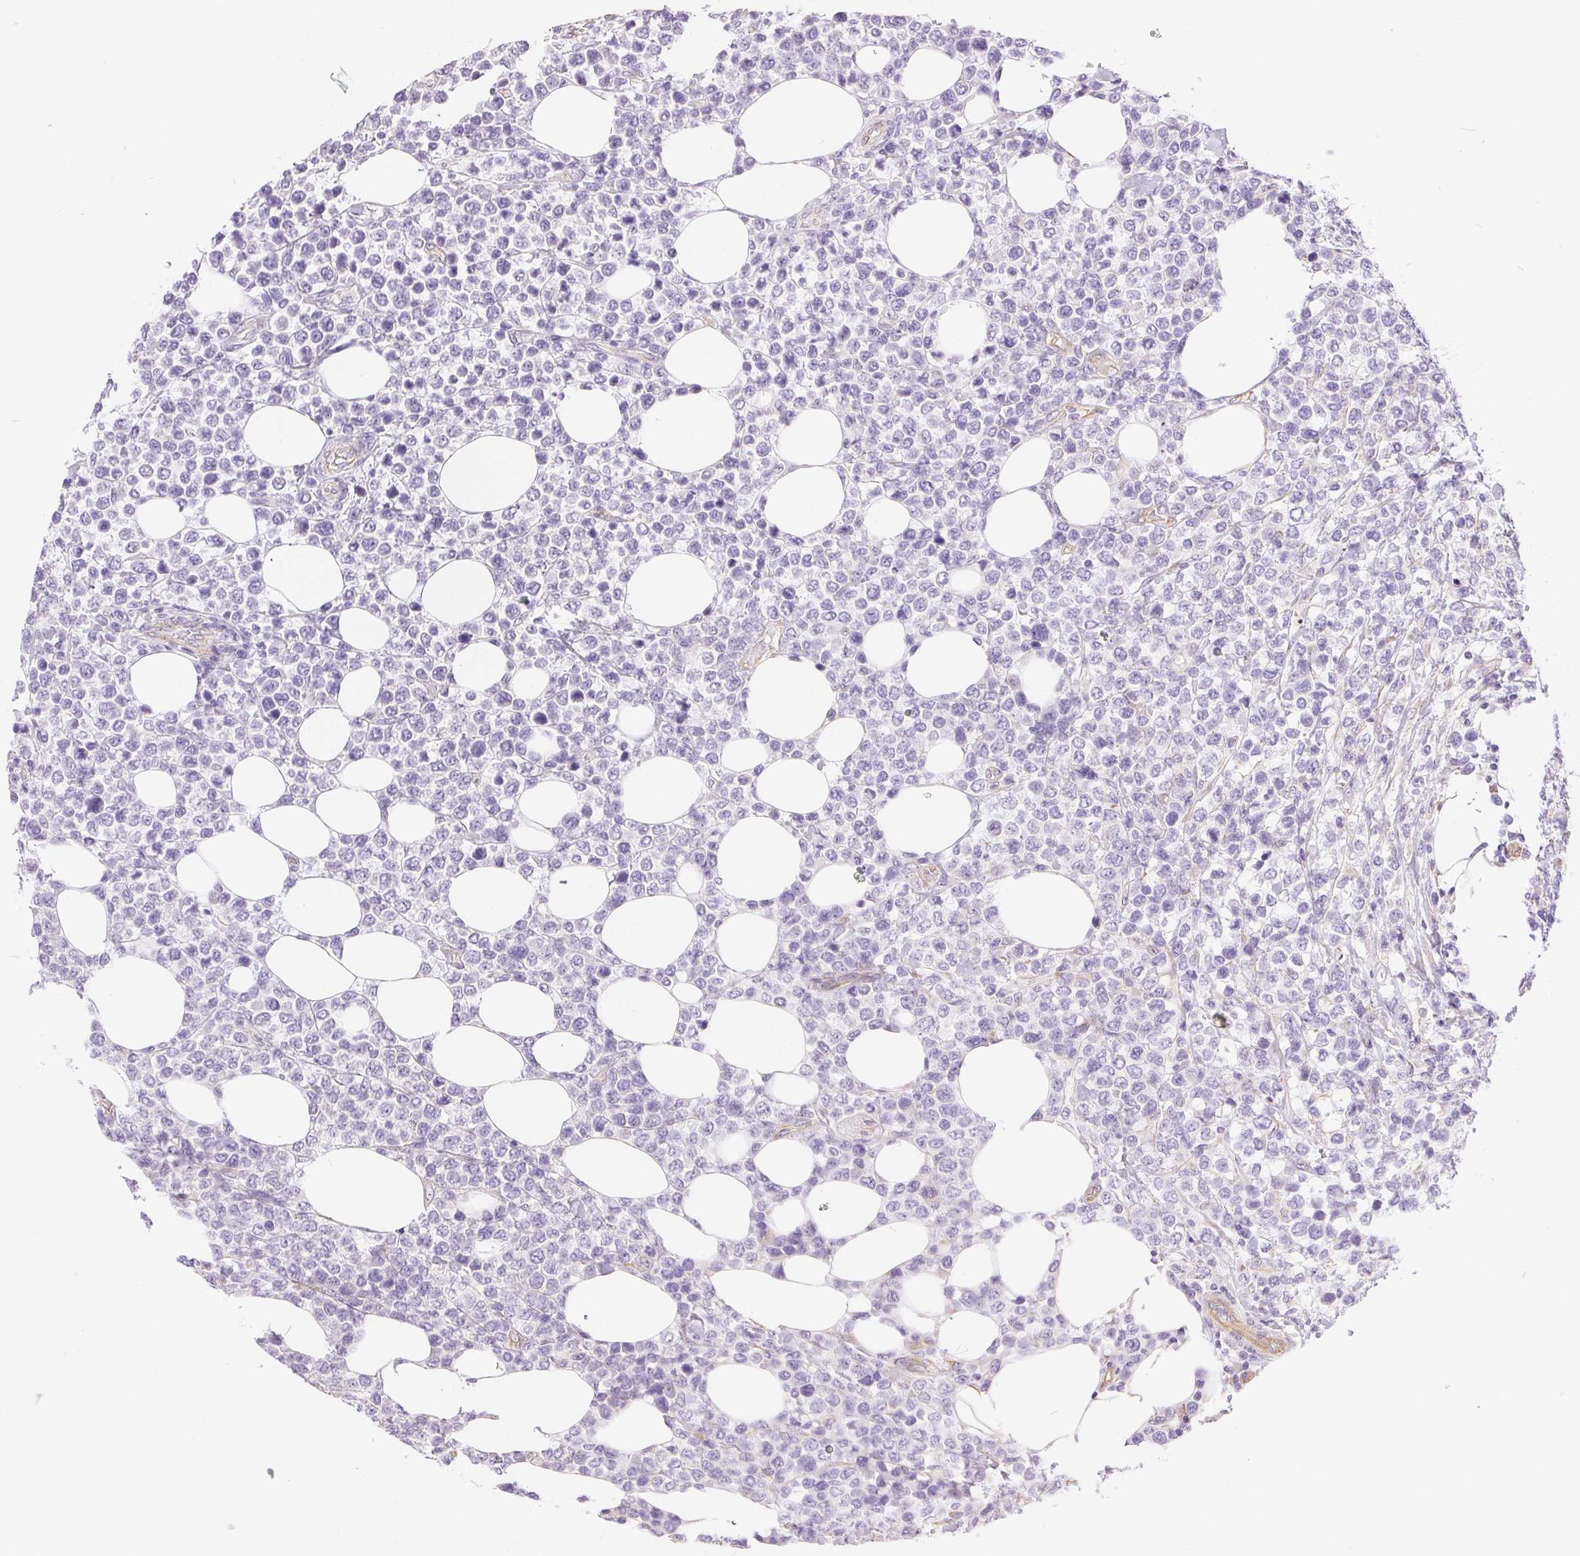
{"staining": {"intensity": "negative", "quantity": "none", "location": "none"}, "tissue": "lymphoma", "cell_type": "Tumor cells", "image_type": "cancer", "snomed": [{"axis": "morphology", "description": "Malignant lymphoma, non-Hodgkin's type, High grade"}, {"axis": "topography", "description": "Soft tissue"}], "caption": "Immunohistochemistry (IHC) micrograph of human lymphoma stained for a protein (brown), which exhibits no expression in tumor cells. (DAB (3,3'-diaminobenzidine) immunohistochemistry with hematoxylin counter stain).", "gene": "GFAP", "patient": {"sex": "female", "age": 56}}